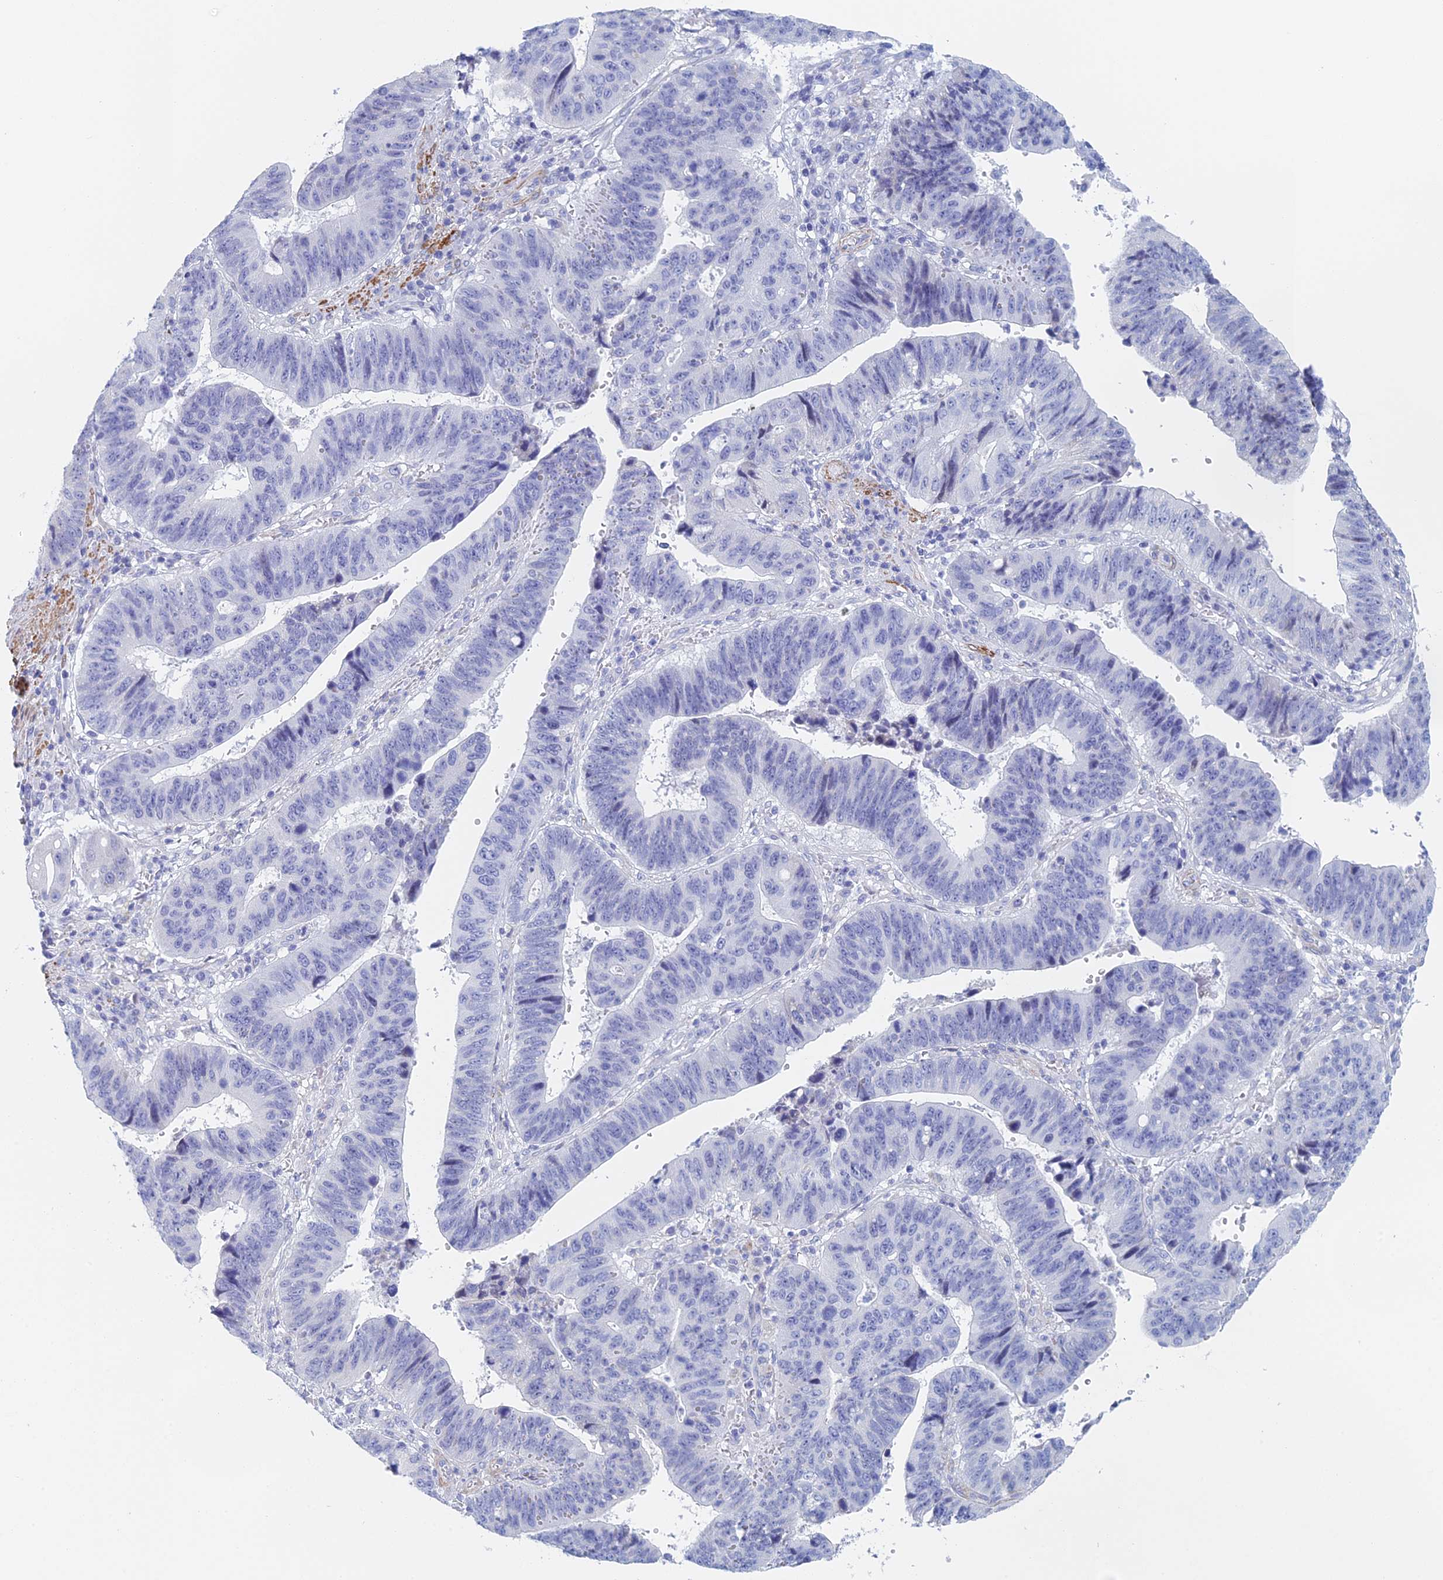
{"staining": {"intensity": "negative", "quantity": "none", "location": "none"}, "tissue": "stomach cancer", "cell_type": "Tumor cells", "image_type": "cancer", "snomed": [{"axis": "morphology", "description": "Adenocarcinoma, NOS"}, {"axis": "topography", "description": "Stomach"}], "caption": "Stomach adenocarcinoma was stained to show a protein in brown. There is no significant expression in tumor cells.", "gene": "KCNK18", "patient": {"sex": "male", "age": 59}}